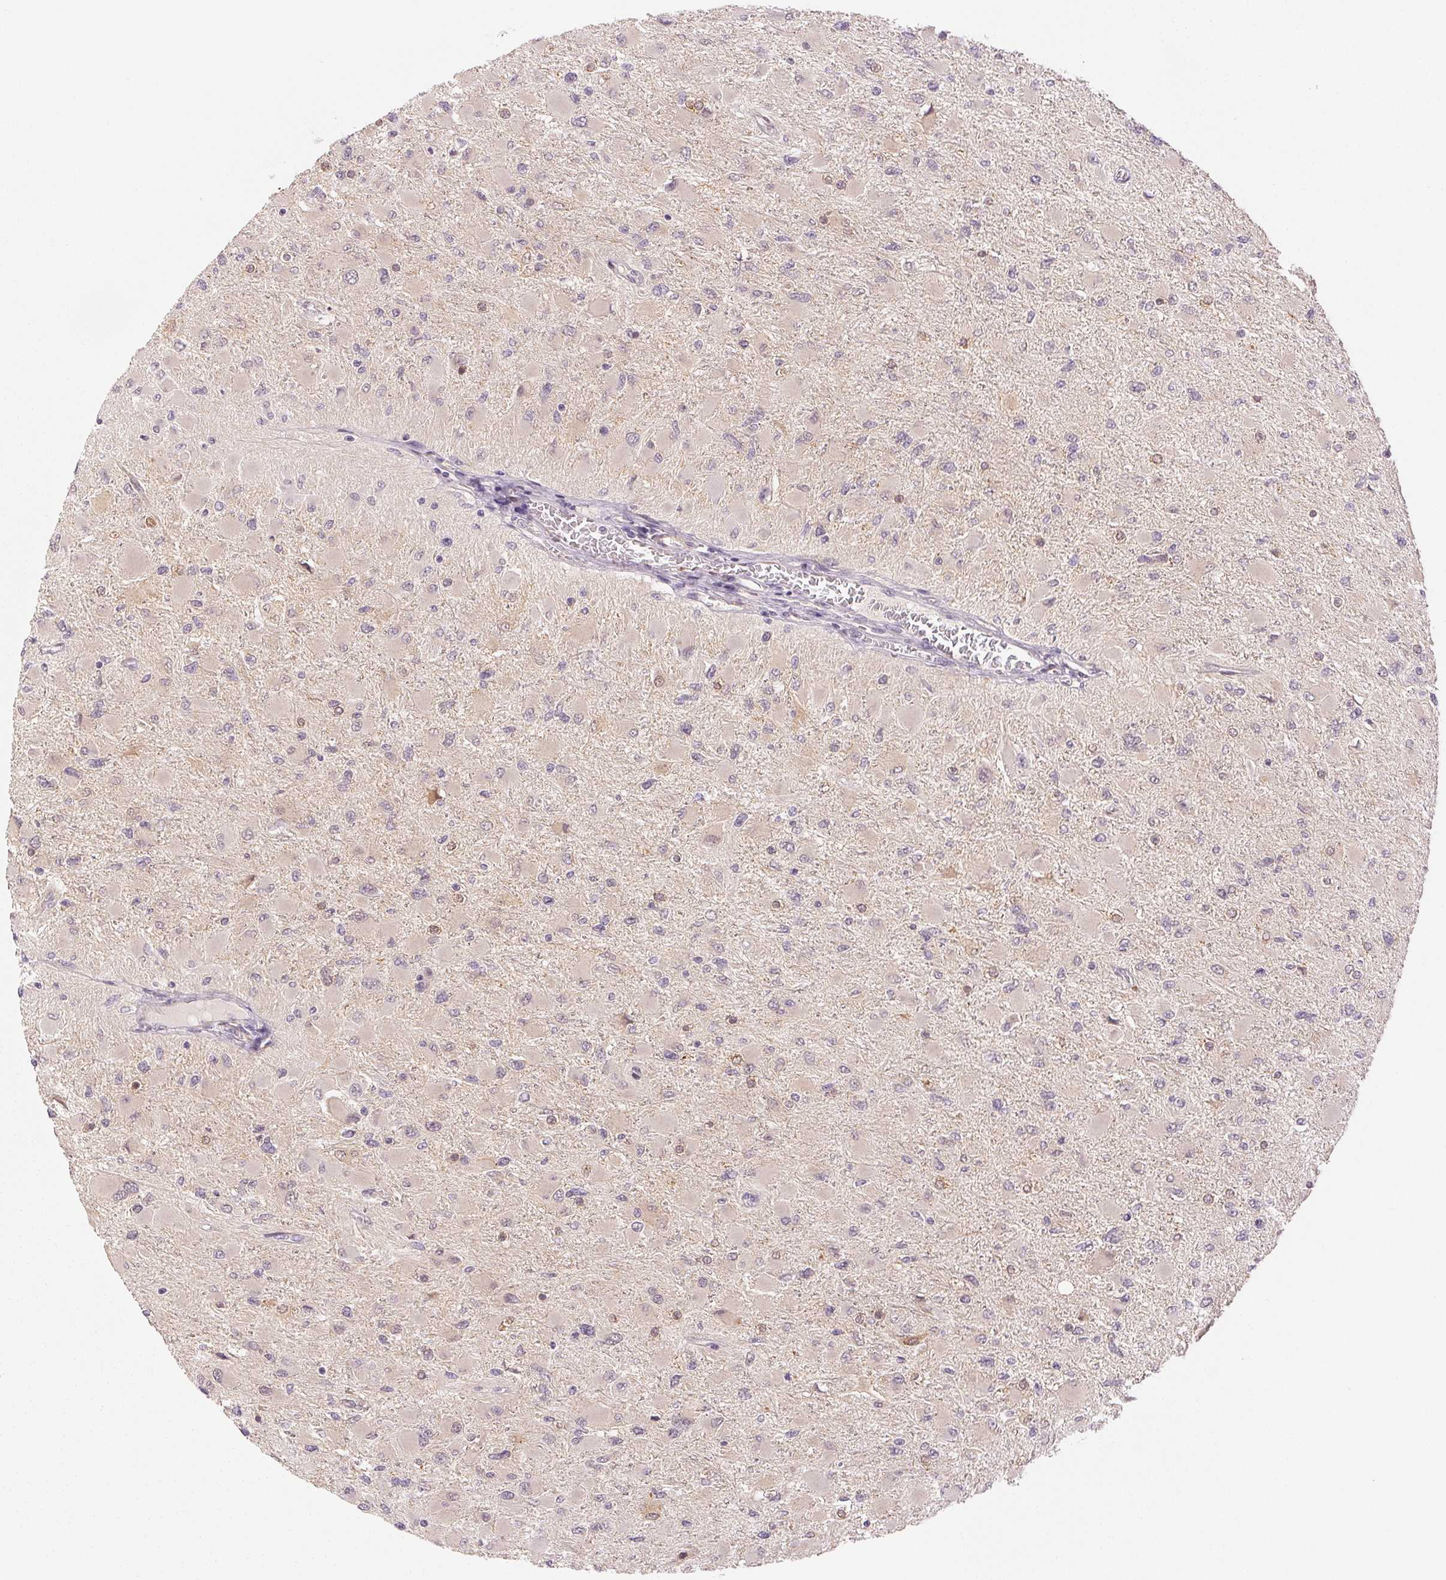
{"staining": {"intensity": "negative", "quantity": "none", "location": "none"}, "tissue": "glioma", "cell_type": "Tumor cells", "image_type": "cancer", "snomed": [{"axis": "morphology", "description": "Glioma, malignant, High grade"}, {"axis": "topography", "description": "Cerebral cortex"}], "caption": "This is an IHC histopathology image of human glioma. There is no positivity in tumor cells.", "gene": "MAP1LC3A", "patient": {"sex": "female", "age": 36}}